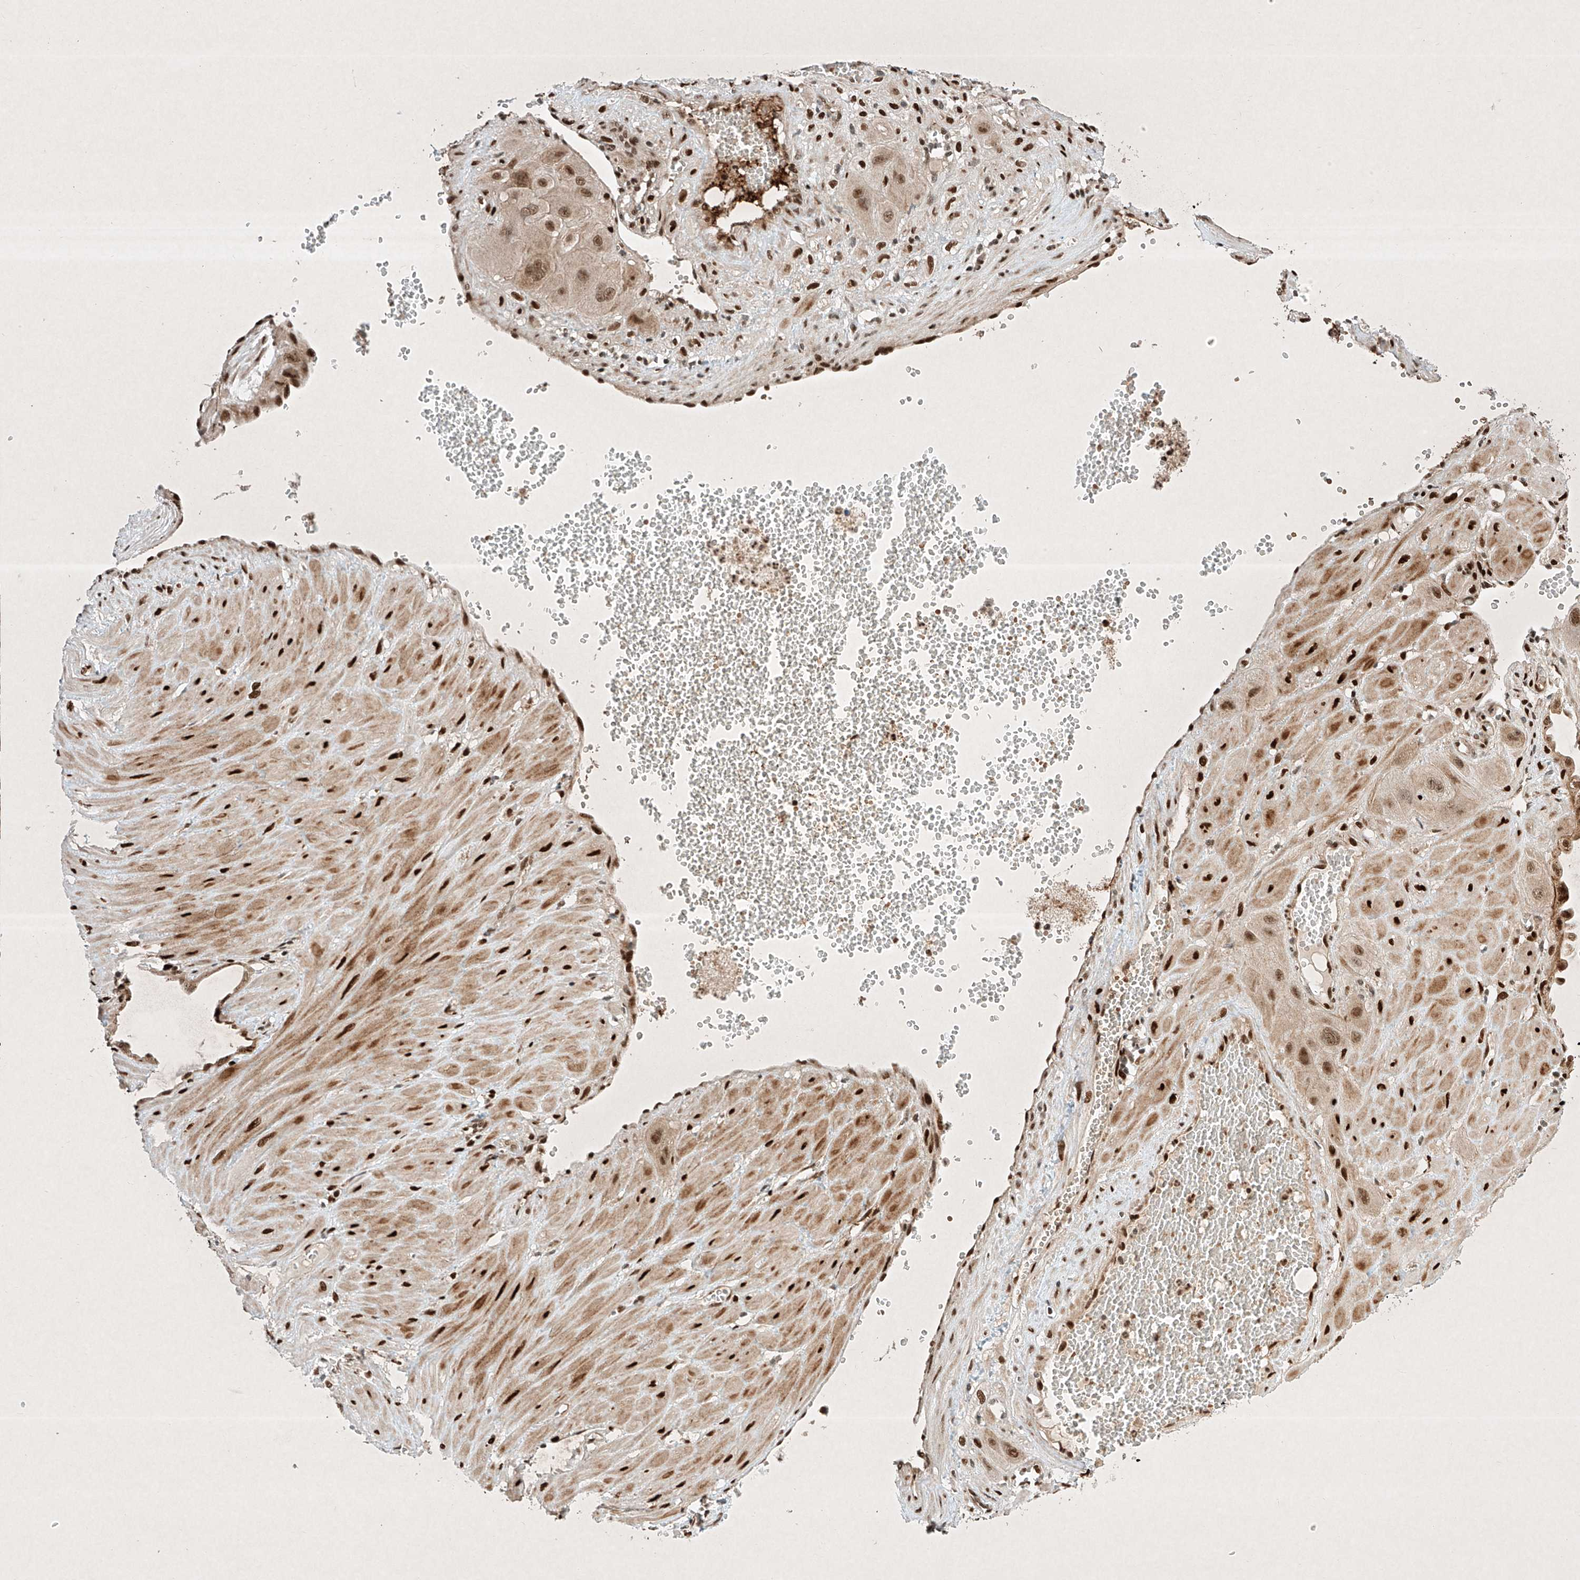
{"staining": {"intensity": "moderate", "quantity": ">75%", "location": "cytoplasmic/membranous,nuclear"}, "tissue": "cervical cancer", "cell_type": "Tumor cells", "image_type": "cancer", "snomed": [{"axis": "morphology", "description": "Squamous cell carcinoma, NOS"}, {"axis": "topography", "description": "Cervix"}], "caption": "Moderate cytoplasmic/membranous and nuclear protein staining is seen in about >75% of tumor cells in cervical cancer.", "gene": "EPG5", "patient": {"sex": "female", "age": 34}}